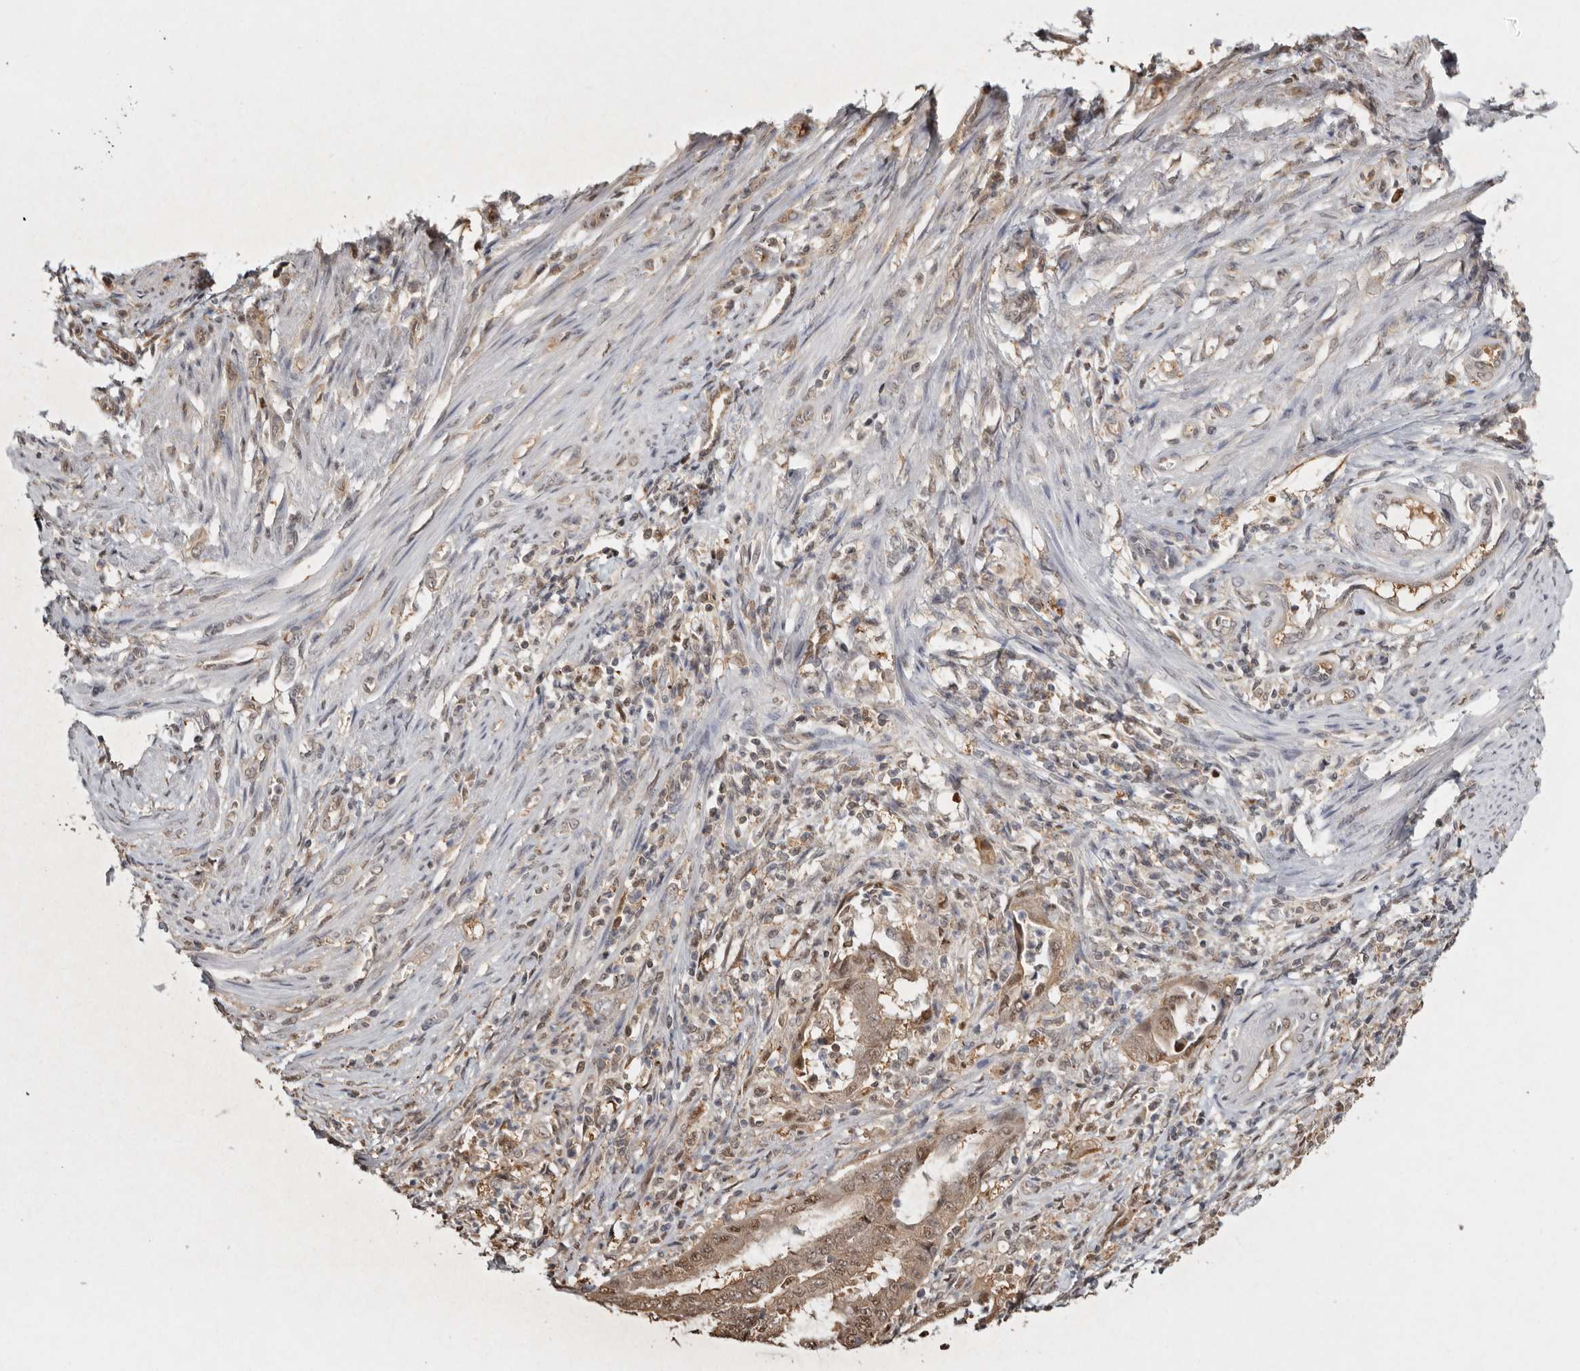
{"staining": {"intensity": "weak", "quantity": ">75%", "location": "nuclear"}, "tissue": "endometrial cancer", "cell_type": "Tumor cells", "image_type": "cancer", "snomed": [{"axis": "morphology", "description": "Adenocarcinoma, NOS"}, {"axis": "topography", "description": "Endometrium"}], "caption": "This is a micrograph of immunohistochemistry (IHC) staining of endometrial cancer (adenocarcinoma), which shows weak positivity in the nuclear of tumor cells.", "gene": "PSMA5", "patient": {"sex": "female", "age": 51}}